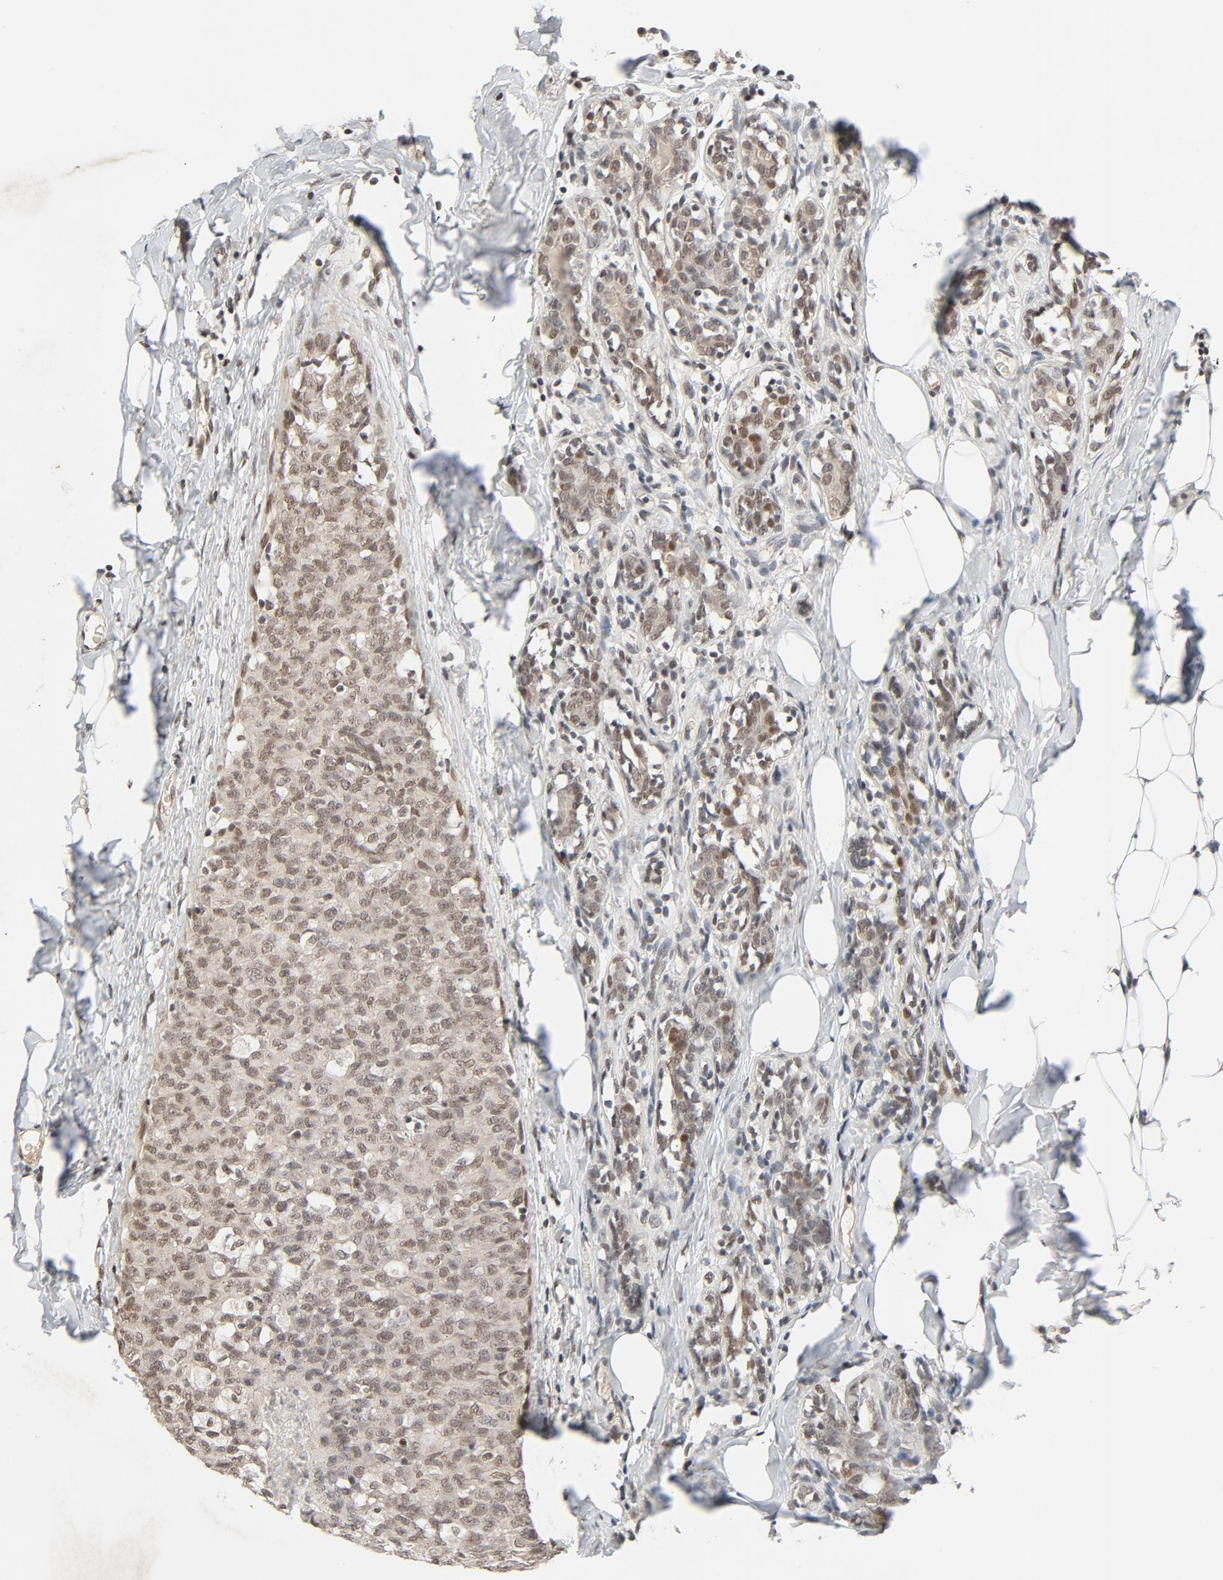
{"staining": {"intensity": "weak", "quantity": ">75%", "location": "nuclear"}, "tissue": "breast cancer", "cell_type": "Tumor cells", "image_type": "cancer", "snomed": [{"axis": "morphology", "description": "Duct carcinoma"}, {"axis": "topography", "description": "Breast"}], "caption": "Breast intraductal carcinoma stained with a brown dye reveals weak nuclear positive positivity in approximately >75% of tumor cells.", "gene": "SMARCD1", "patient": {"sex": "female", "age": 40}}